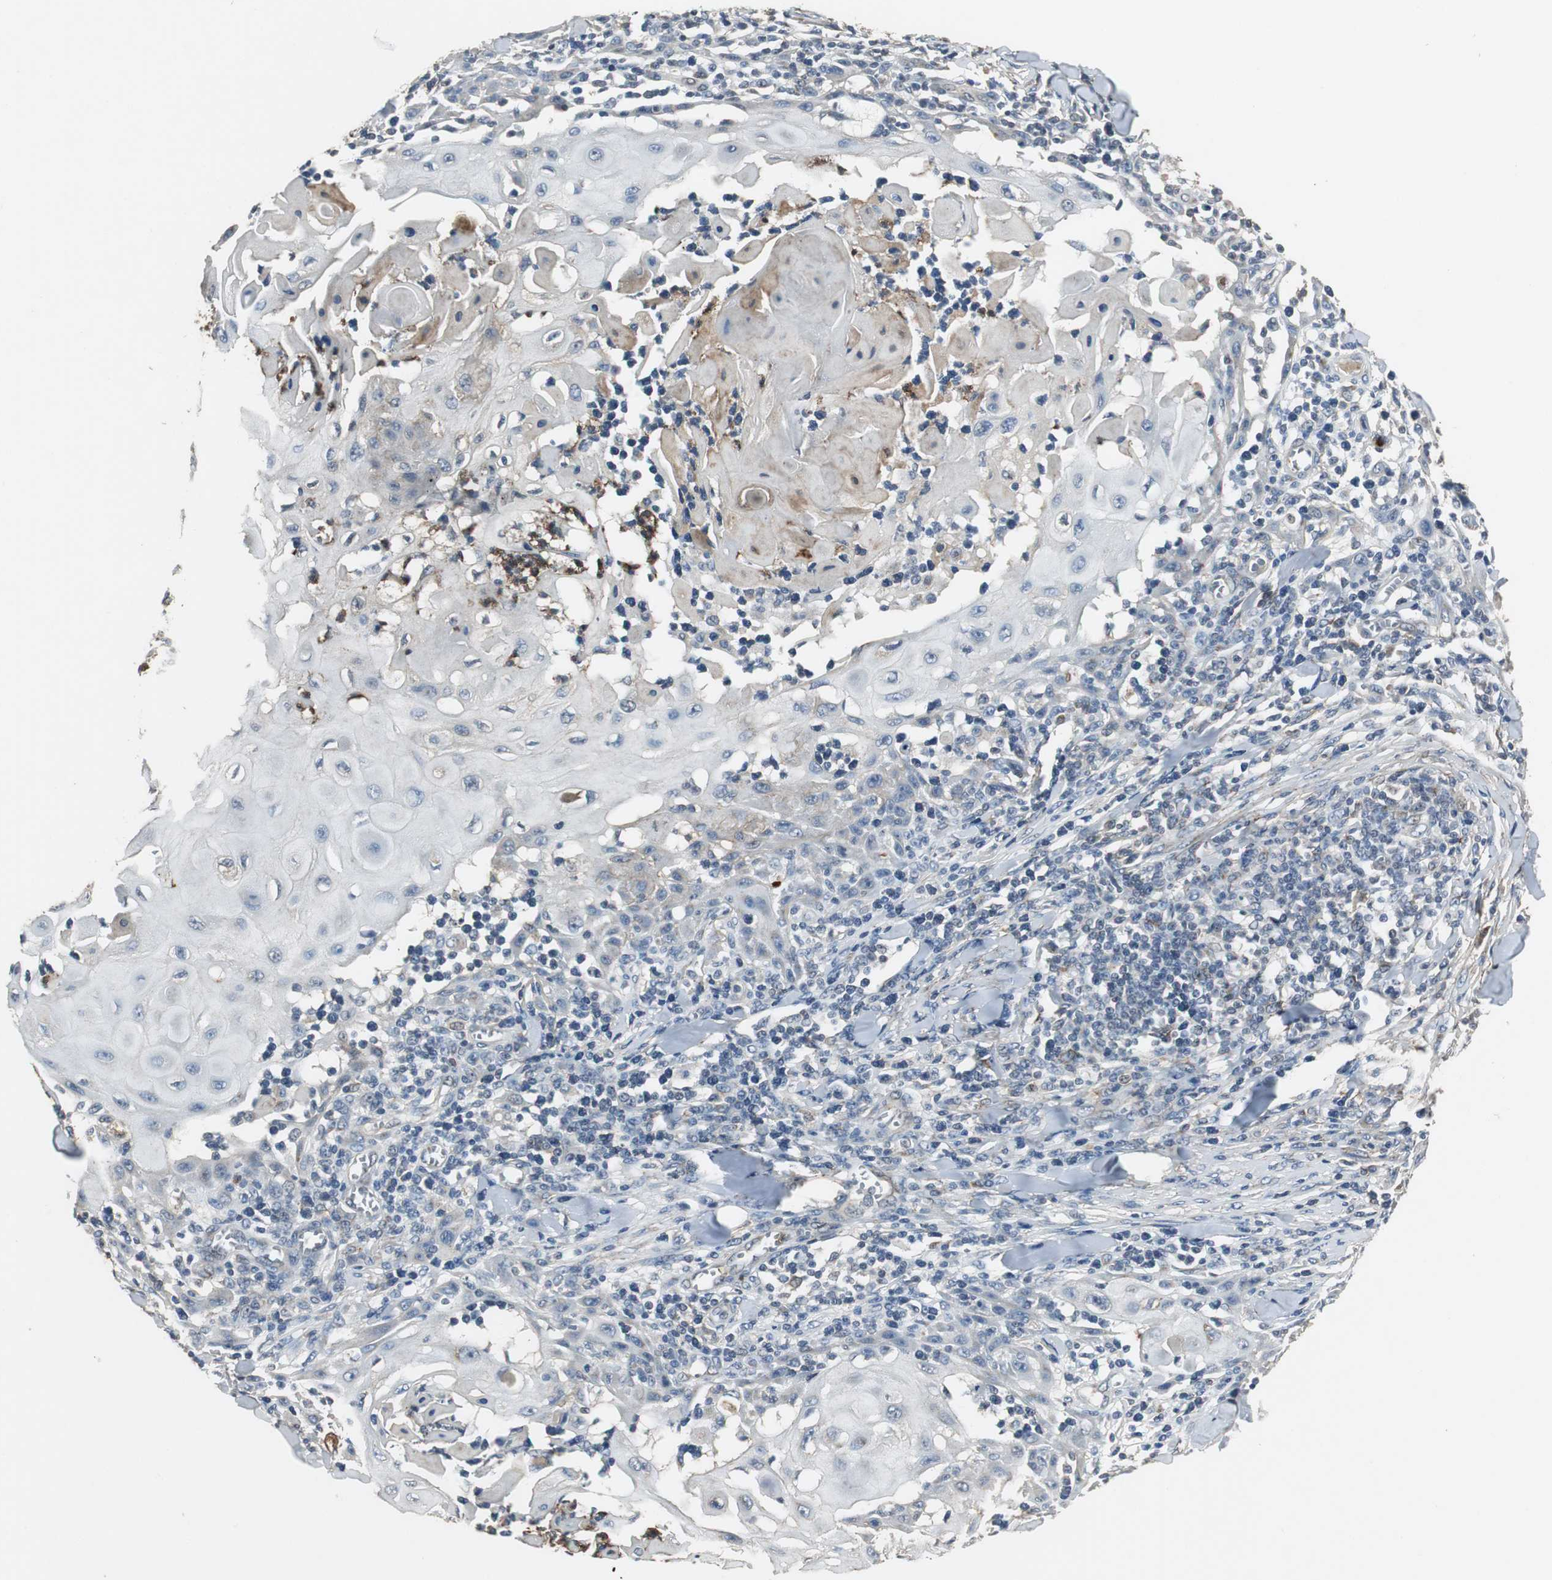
{"staining": {"intensity": "weak", "quantity": "<25%", "location": "cytoplasmic/membranous"}, "tissue": "skin cancer", "cell_type": "Tumor cells", "image_type": "cancer", "snomed": [{"axis": "morphology", "description": "Squamous cell carcinoma, NOS"}, {"axis": "topography", "description": "Skin"}], "caption": "An image of skin cancer stained for a protein demonstrates no brown staining in tumor cells.", "gene": "JTB", "patient": {"sex": "male", "age": 24}}